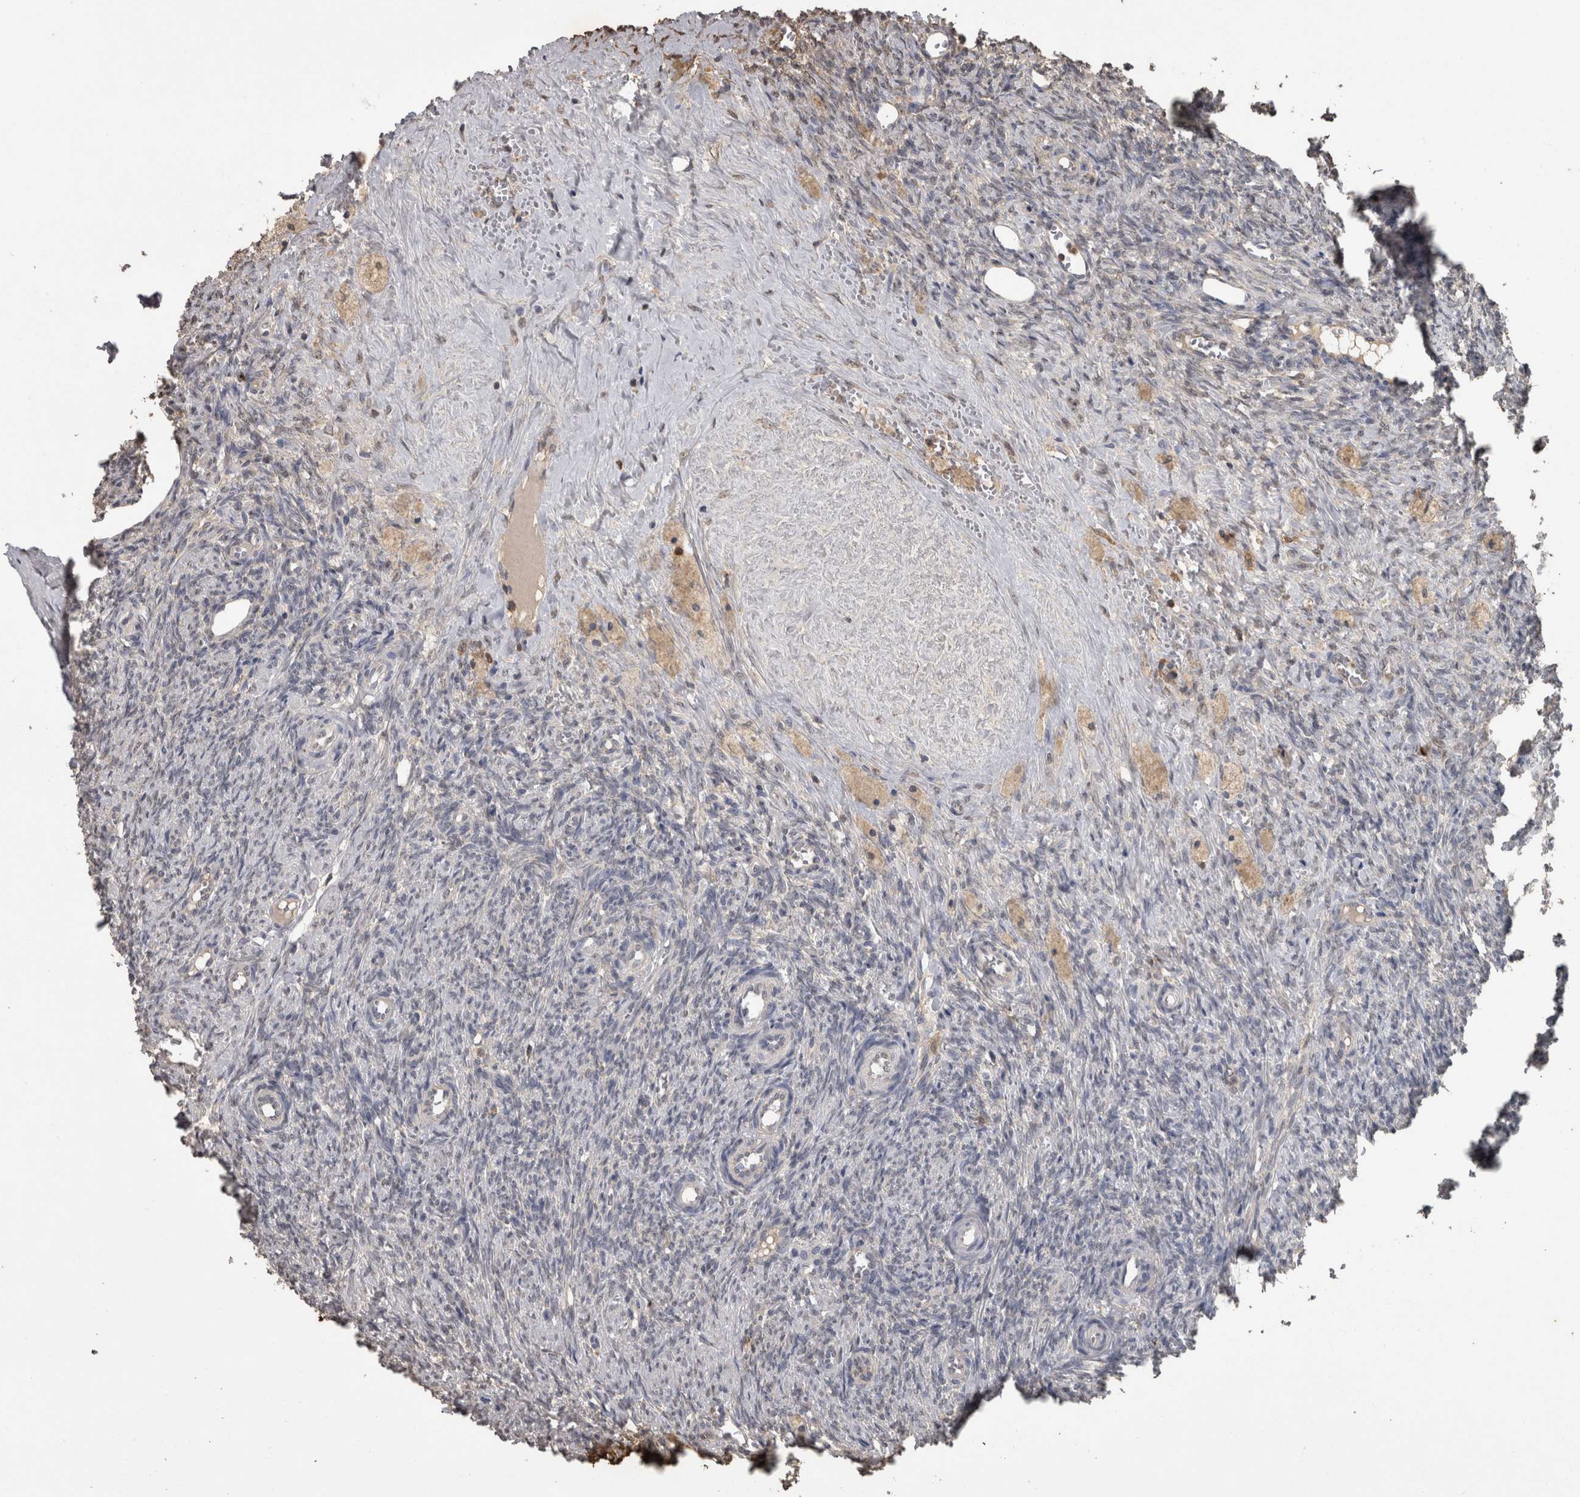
{"staining": {"intensity": "negative", "quantity": "none", "location": "none"}, "tissue": "ovary", "cell_type": "Ovarian stroma cells", "image_type": "normal", "snomed": [{"axis": "morphology", "description": "Normal tissue, NOS"}, {"axis": "topography", "description": "Ovary"}], "caption": "The photomicrograph reveals no significant staining in ovarian stroma cells of ovary.", "gene": "PIK3AP1", "patient": {"sex": "female", "age": 41}}